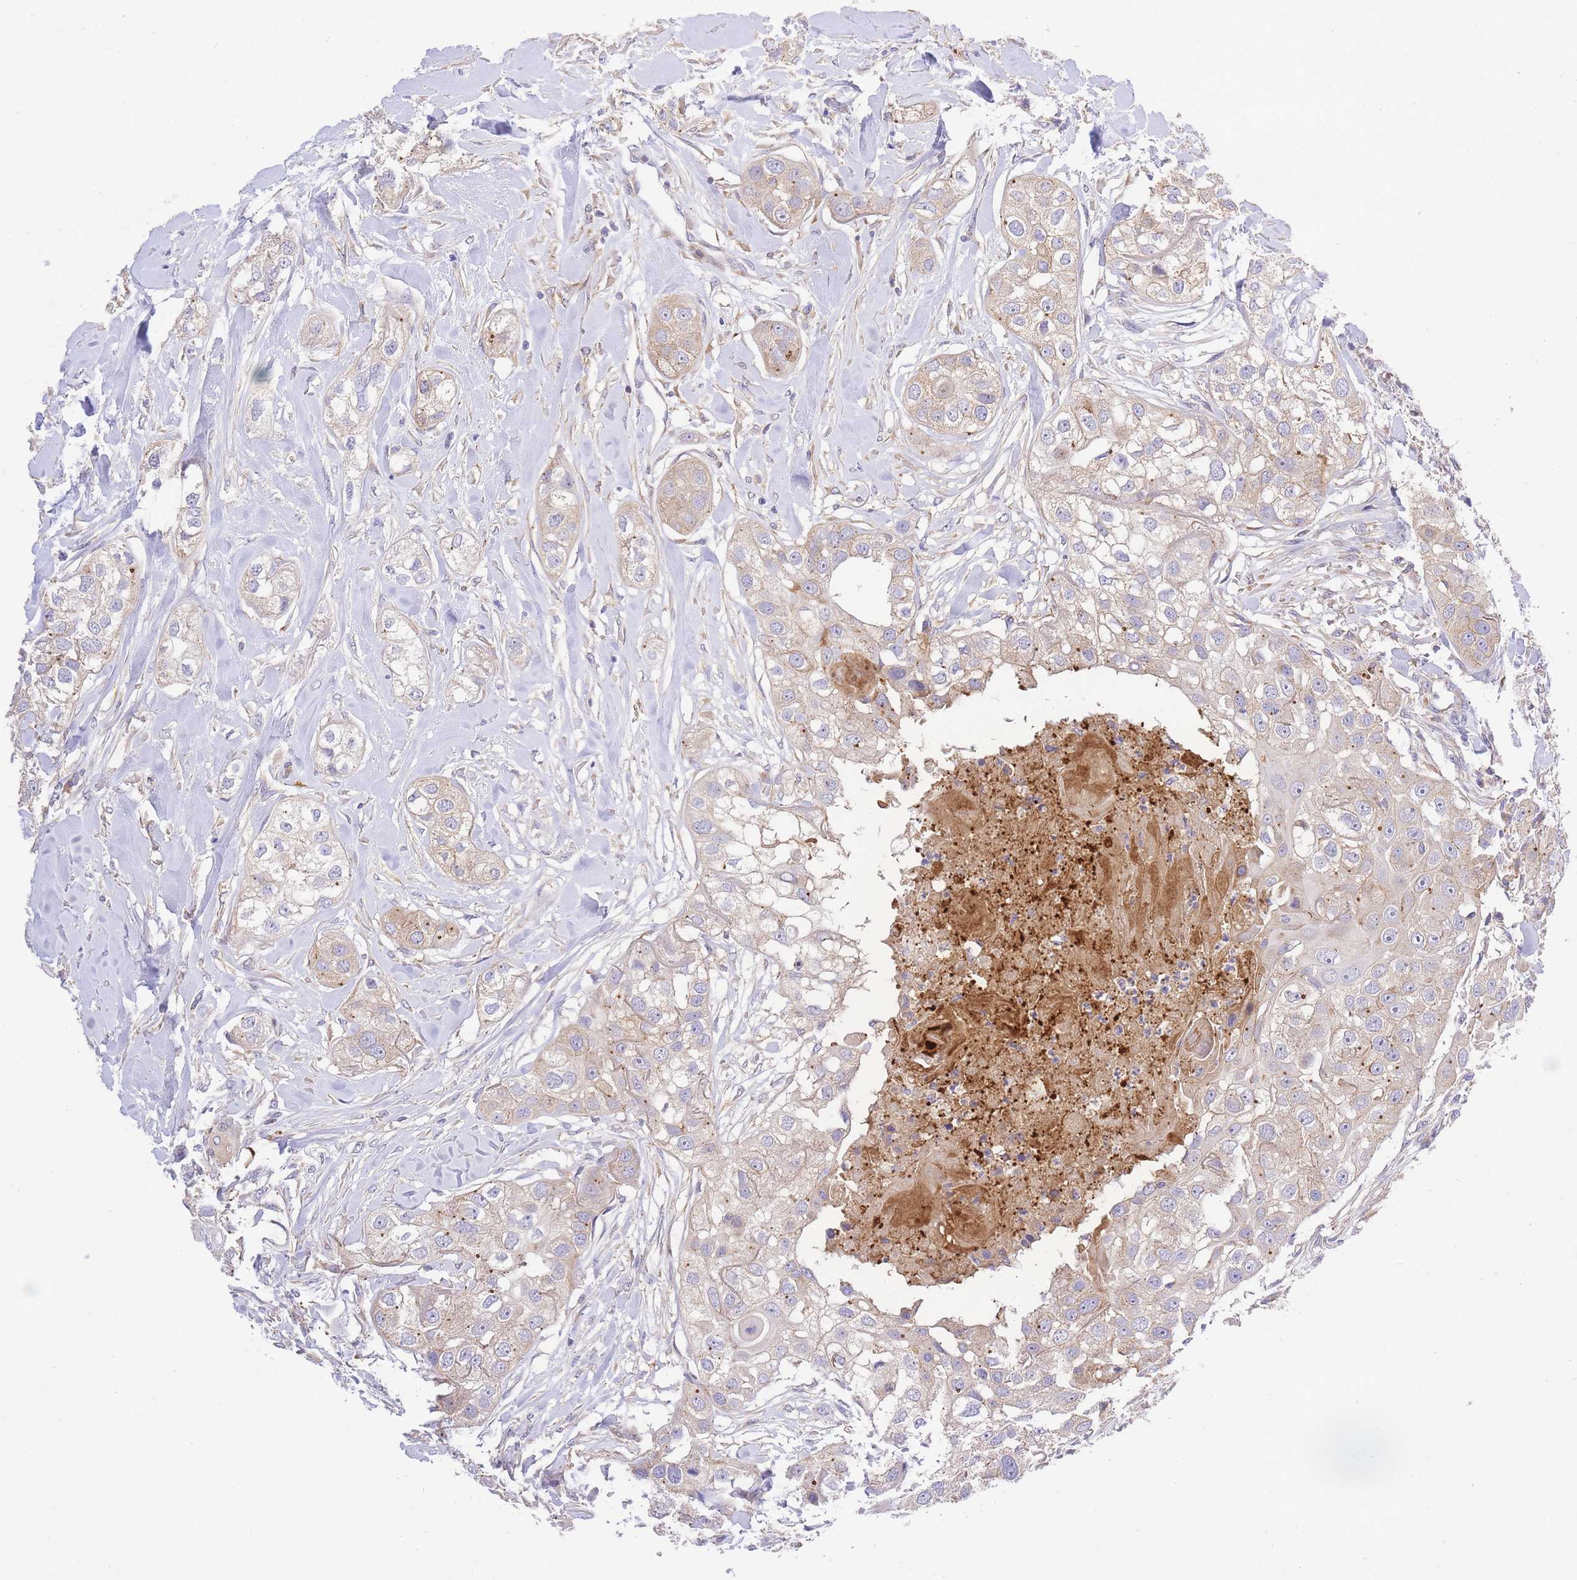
{"staining": {"intensity": "moderate", "quantity": "25%-75%", "location": "cytoplasmic/membranous"}, "tissue": "head and neck cancer", "cell_type": "Tumor cells", "image_type": "cancer", "snomed": [{"axis": "morphology", "description": "Squamous cell carcinoma, NOS"}, {"axis": "morphology", "description": "Squamous cell carcinoma, metastatic, NOS"}, {"axis": "topography", "description": "Lymph node"}, {"axis": "topography", "description": "Head-Neck"}], "caption": "Protein expression analysis of human head and neck cancer (metastatic squamous cell carcinoma) reveals moderate cytoplasmic/membranous staining in approximately 25%-75% of tumor cells.", "gene": "INSYN2B", "patient": {"sex": "male", "age": 62}}